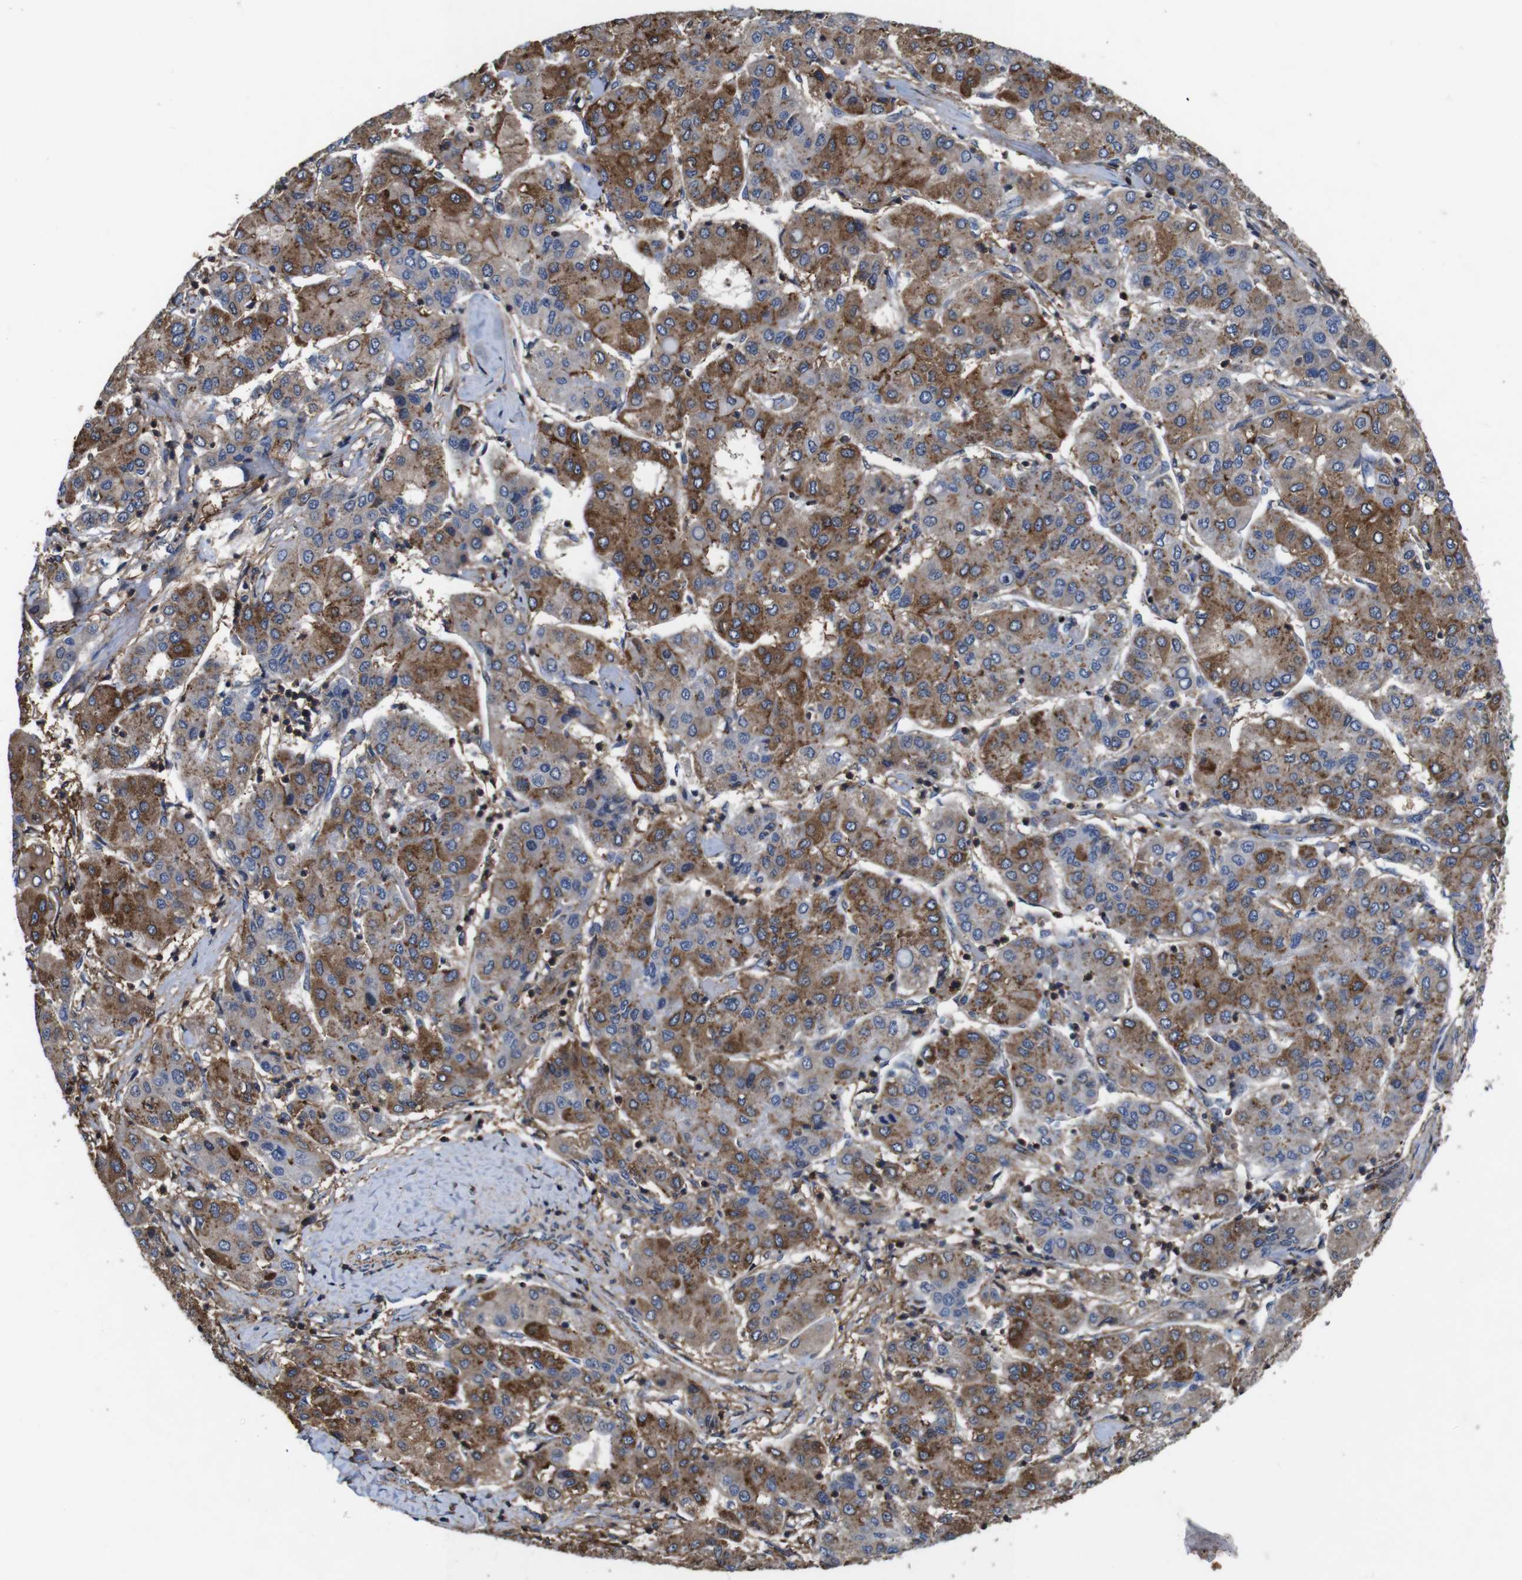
{"staining": {"intensity": "moderate", "quantity": ">75%", "location": "cytoplasmic/membranous"}, "tissue": "liver cancer", "cell_type": "Tumor cells", "image_type": "cancer", "snomed": [{"axis": "morphology", "description": "Carcinoma, Hepatocellular, NOS"}, {"axis": "topography", "description": "Liver"}], "caption": "Human liver cancer (hepatocellular carcinoma) stained with a brown dye displays moderate cytoplasmic/membranous positive positivity in about >75% of tumor cells.", "gene": "PI4KA", "patient": {"sex": "male", "age": 65}}